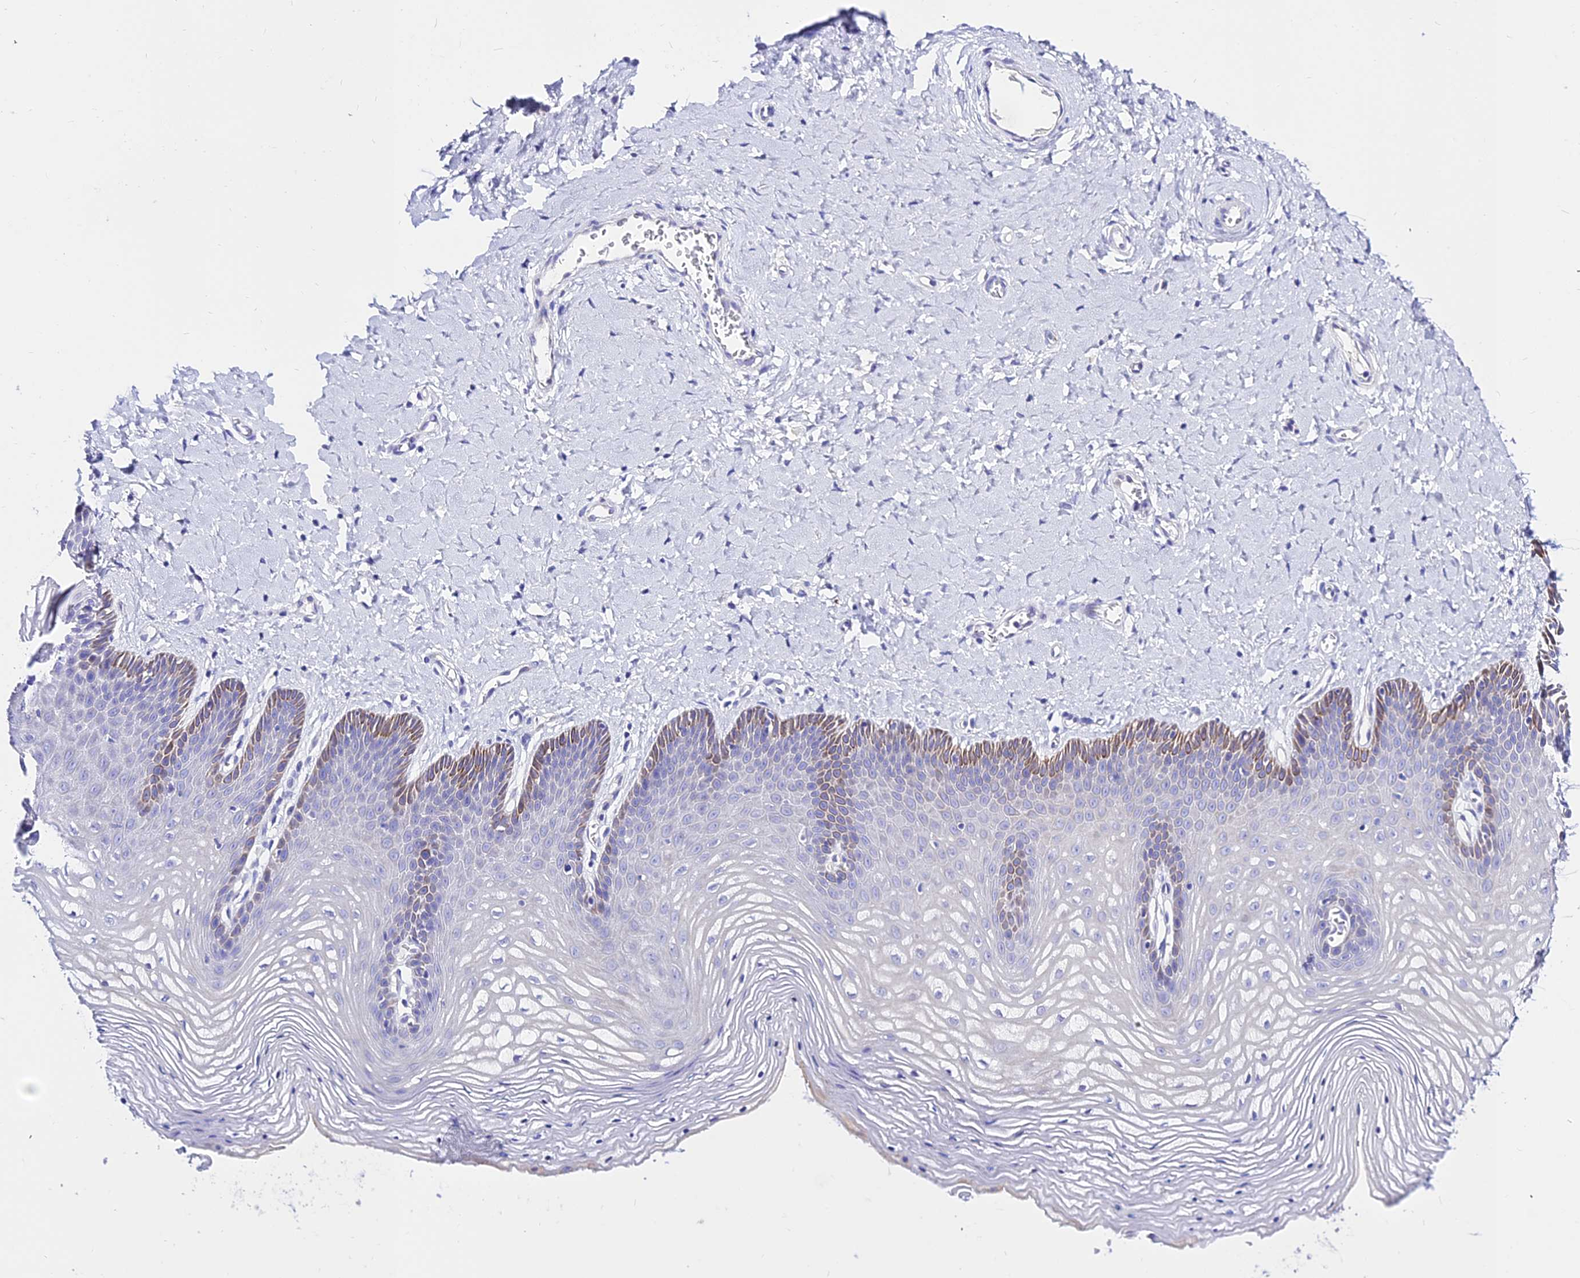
{"staining": {"intensity": "moderate", "quantity": "<25%", "location": "cytoplasmic/membranous"}, "tissue": "vagina", "cell_type": "Squamous epithelial cells", "image_type": "normal", "snomed": [{"axis": "morphology", "description": "Normal tissue, NOS"}, {"axis": "topography", "description": "Vagina"}], "caption": "Immunohistochemical staining of normal vagina exhibits <25% levels of moderate cytoplasmic/membranous protein positivity in about <25% of squamous epithelial cells.", "gene": "DEFB106A", "patient": {"sex": "female", "age": 65}}